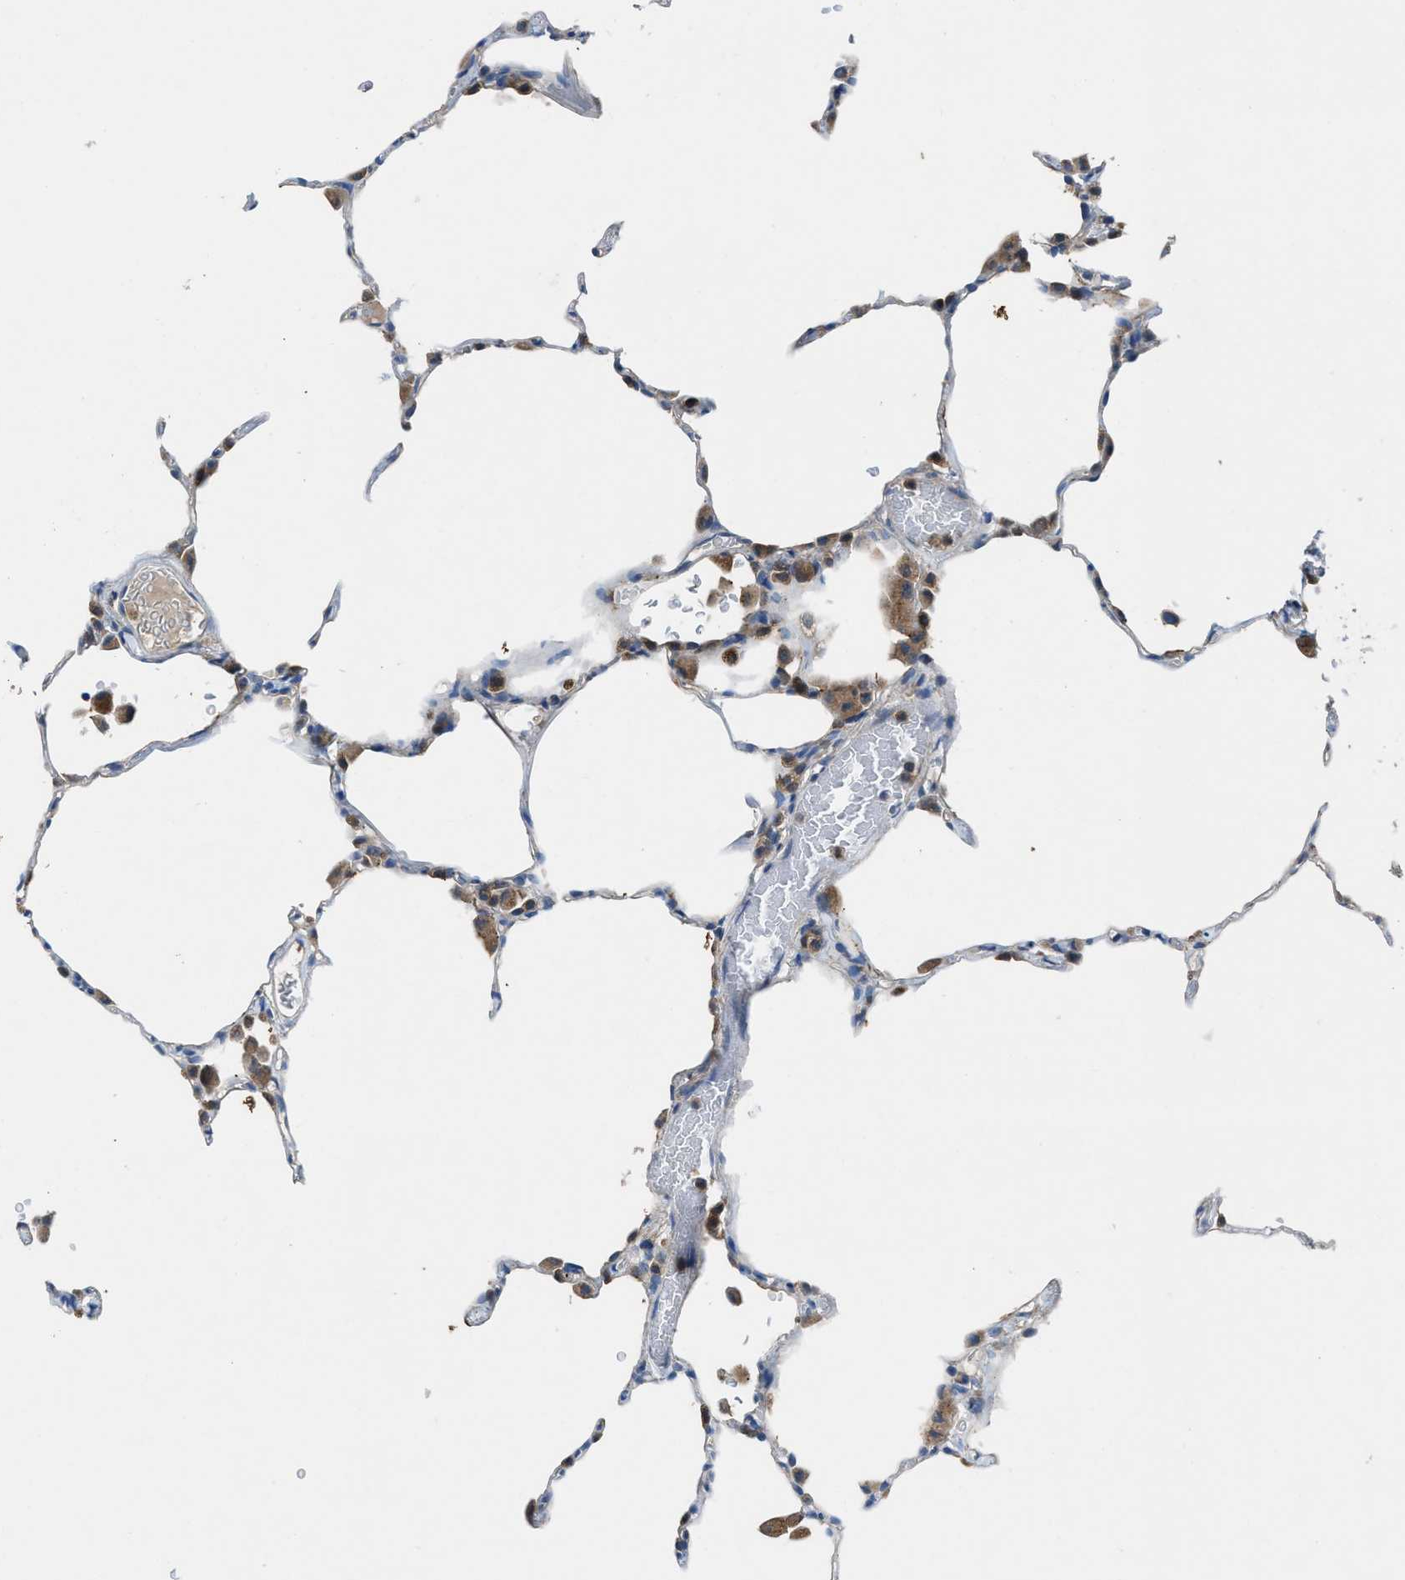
{"staining": {"intensity": "weak", "quantity": "<25%", "location": "cytoplasmic/membranous"}, "tissue": "lung", "cell_type": "Alveolar cells", "image_type": "normal", "snomed": [{"axis": "morphology", "description": "Normal tissue, NOS"}, {"axis": "topography", "description": "Lung"}], "caption": "Alveolar cells are negative for protein expression in normal human lung. (Immunohistochemistry (ihc), brightfield microscopy, high magnification).", "gene": "MAP3K20", "patient": {"sex": "female", "age": 49}}